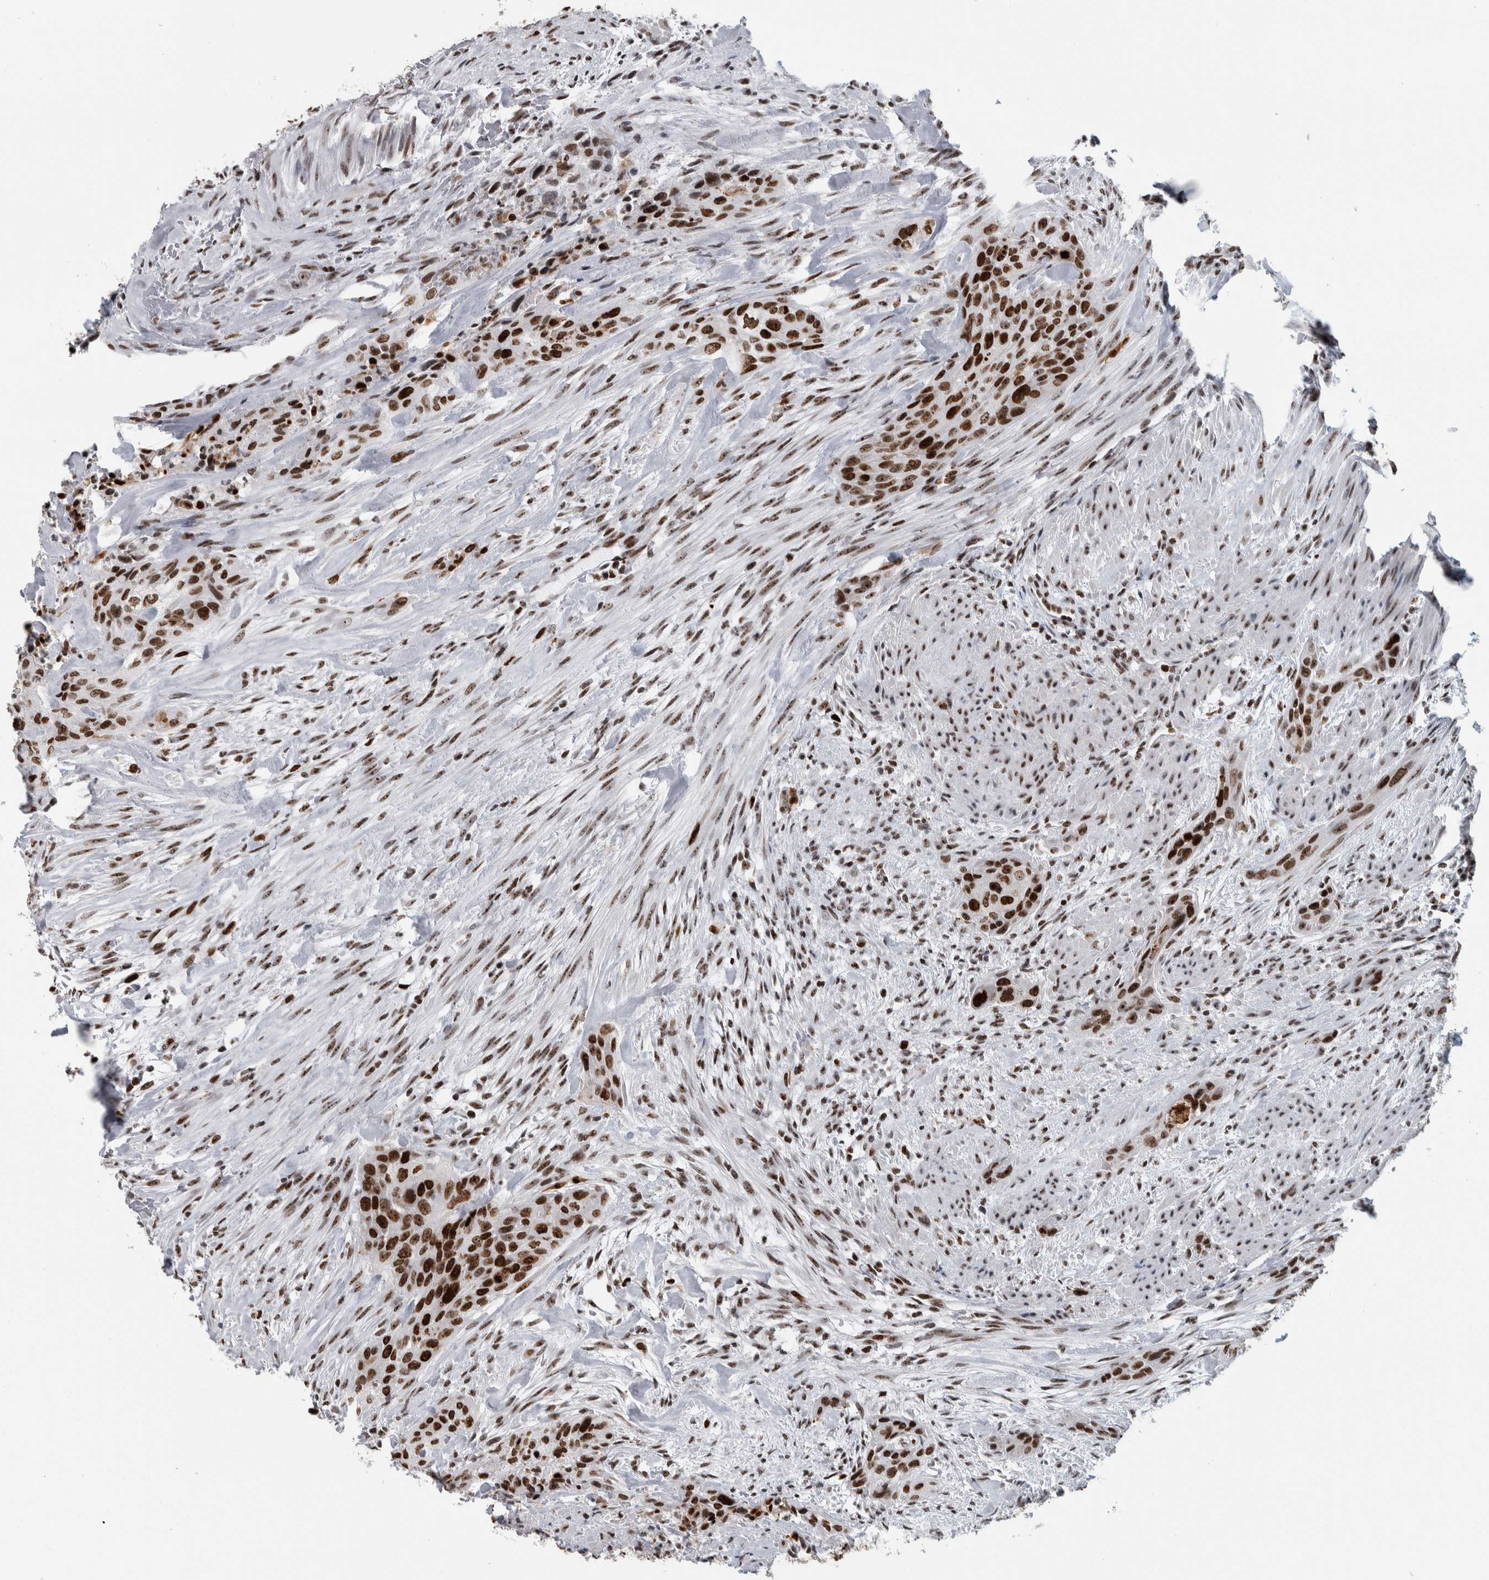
{"staining": {"intensity": "strong", "quantity": ">75%", "location": "nuclear"}, "tissue": "urothelial cancer", "cell_type": "Tumor cells", "image_type": "cancer", "snomed": [{"axis": "morphology", "description": "Urothelial carcinoma, High grade"}, {"axis": "topography", "description": "Urinary bladder"}], "caption": "Immunohistochemistry staining of urothelial cancer, which exhibits high levels of strong nuclear staining in about >75% of tumor cells indicating strong nuclear protein positivity. The staining was performed using DAB (brown) for protein detection and nuclei were counterstained in hematoxylin (blue).", "gene": "TOP2B", "patient": {"sex": "male", "age": 35}}